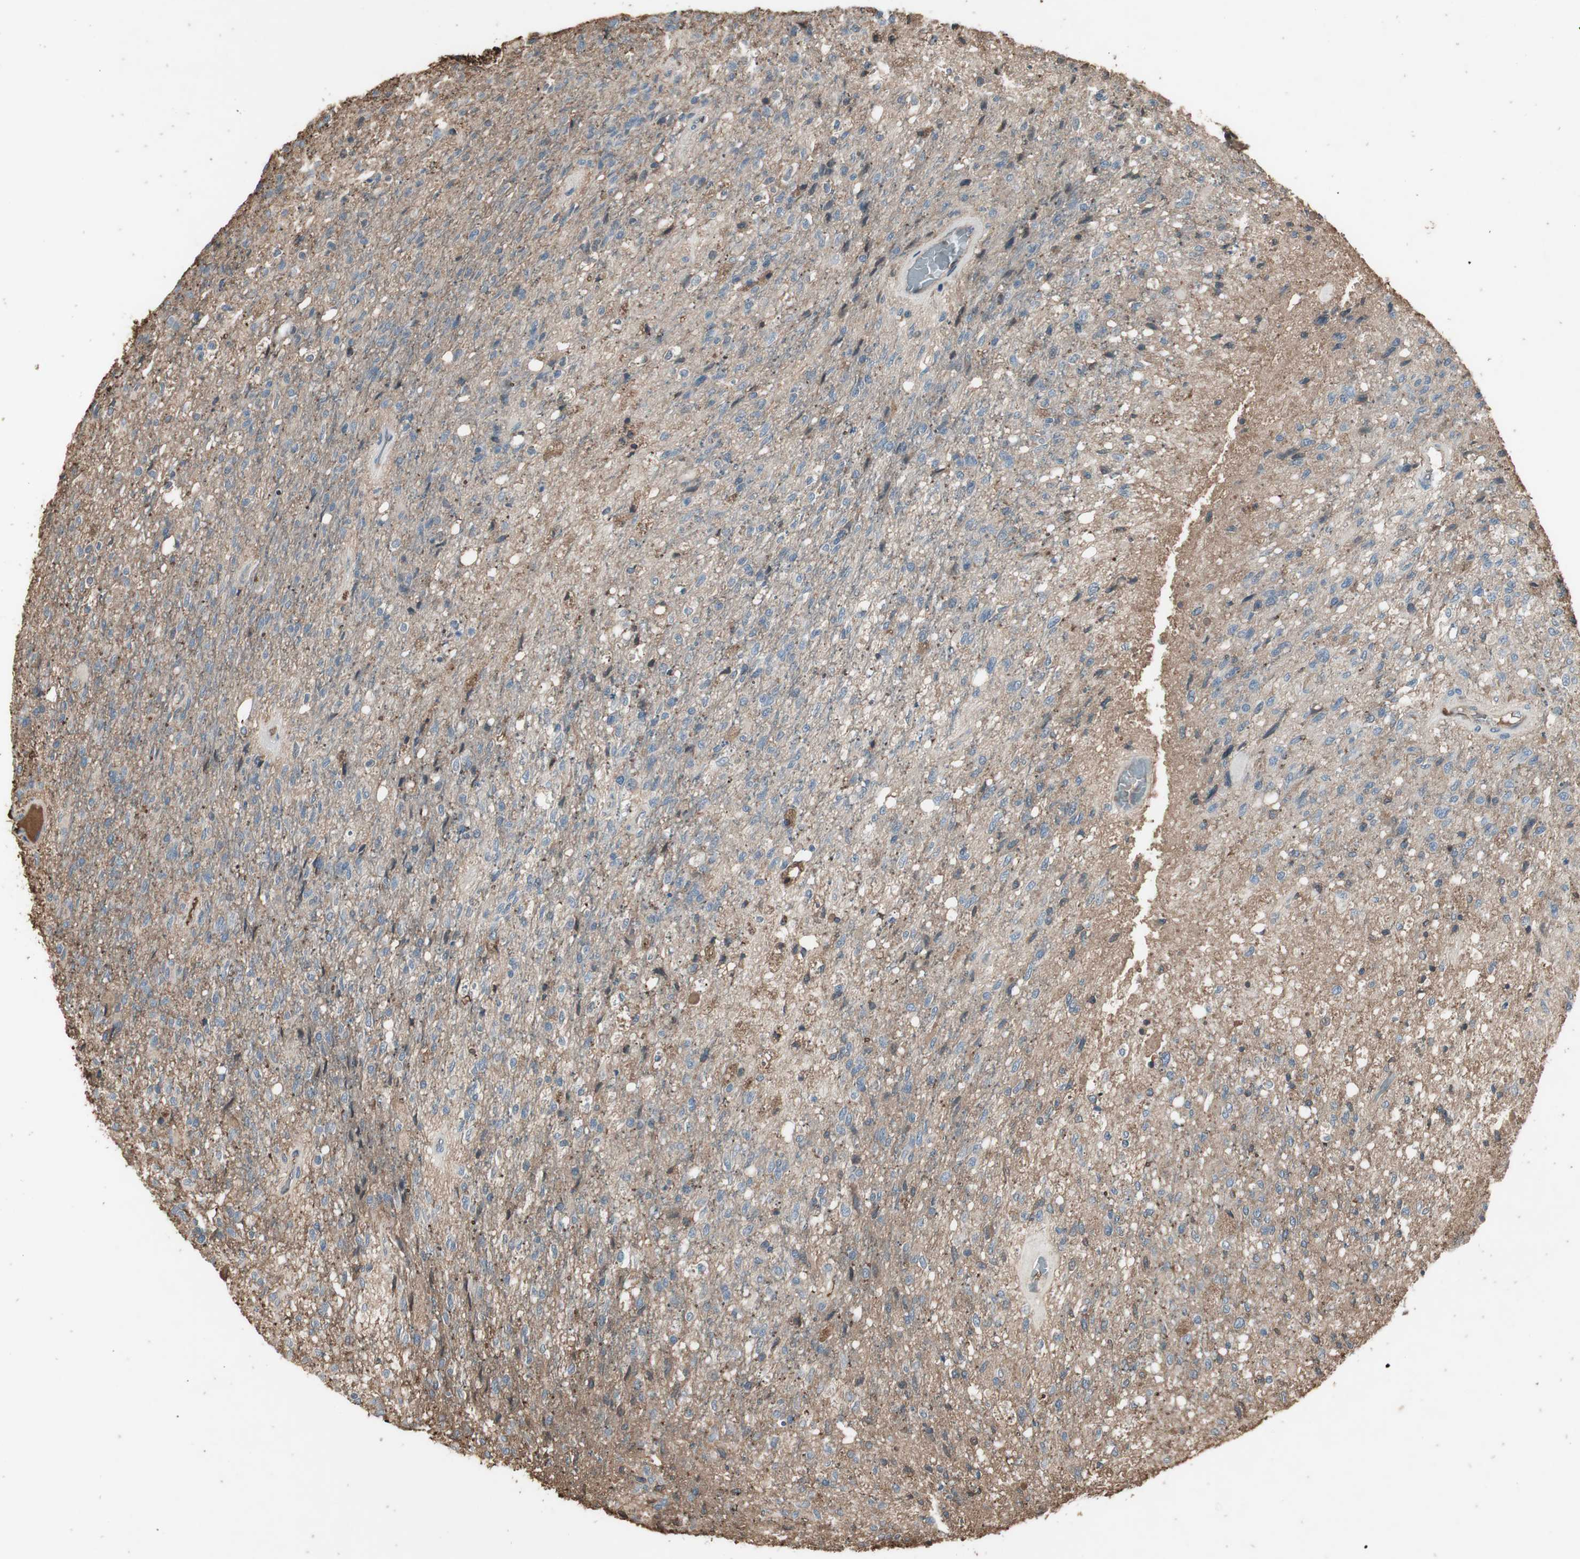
{"staining": {"intensity": "negative", "quantity": "none", "location": "none"}, "tissue": "glioma", "cell_type": "Tumor cells", "image_type": "cancer", "snomed": [{"axis": "morphology", "description": "Normal tissue, NOS"}, {"axis": "morphology", "description": "Glioma, malignant, High grade"}, {"axis": "topography", "description": "Cerebral cortex"}], "caption": "This histopathology image is of malignant glioma (high-grade) stained with immunohistochemistry (IHC) to label a protein in brown with the nuclei are counter-stained blue. There is no staining in tumor cells.", "gene": "MMP14", "patient": {"sex": "male", "age": 77}}